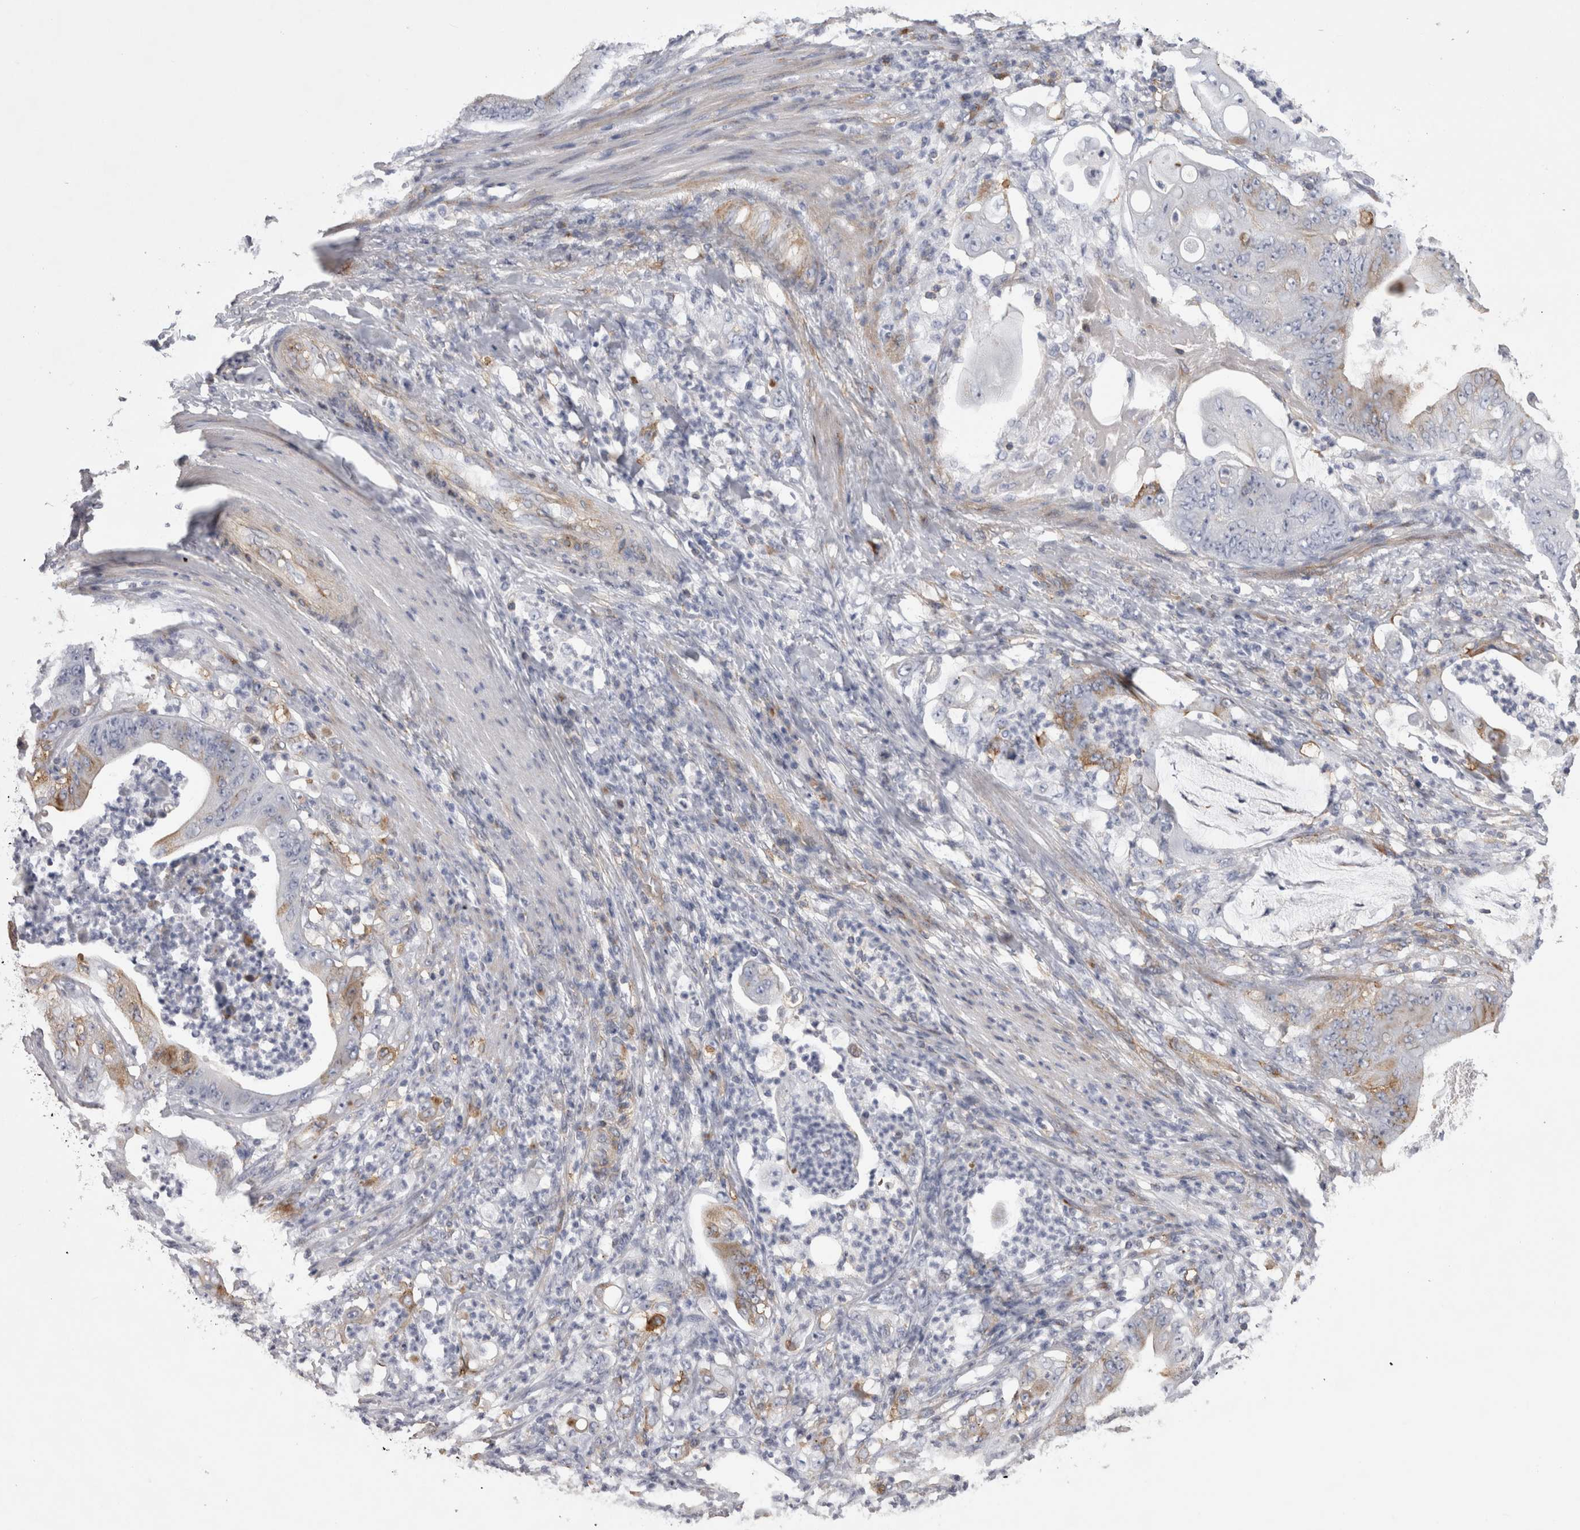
{"staining": {"intensity": "moderate", "quantity": "<25%", "location": "cytoplasmic/membranous"}, "tissue": "stomach cancer", "cell_type": "Tumor cells", "image_type": "cancer", "snomed": [{"axis": "morphology", "description": "Adenocarcinoma, NOS"}, {"axis": "topography", "description": "Stomach"}], "caption": "IHC staining of adenocarcinoma (stomach), which displays low levels of moderate cytoplasmic/membranous staining in about <25% of tumor cells indicating moderate cytoplasmic/membranous protein staining. The staining was performed using DAB (brown) for protein detection and nuclei were counterstained in hematoxylin (blue).", "gene": "ATXN3", "patient": {"sex": "female", "age": 73}}